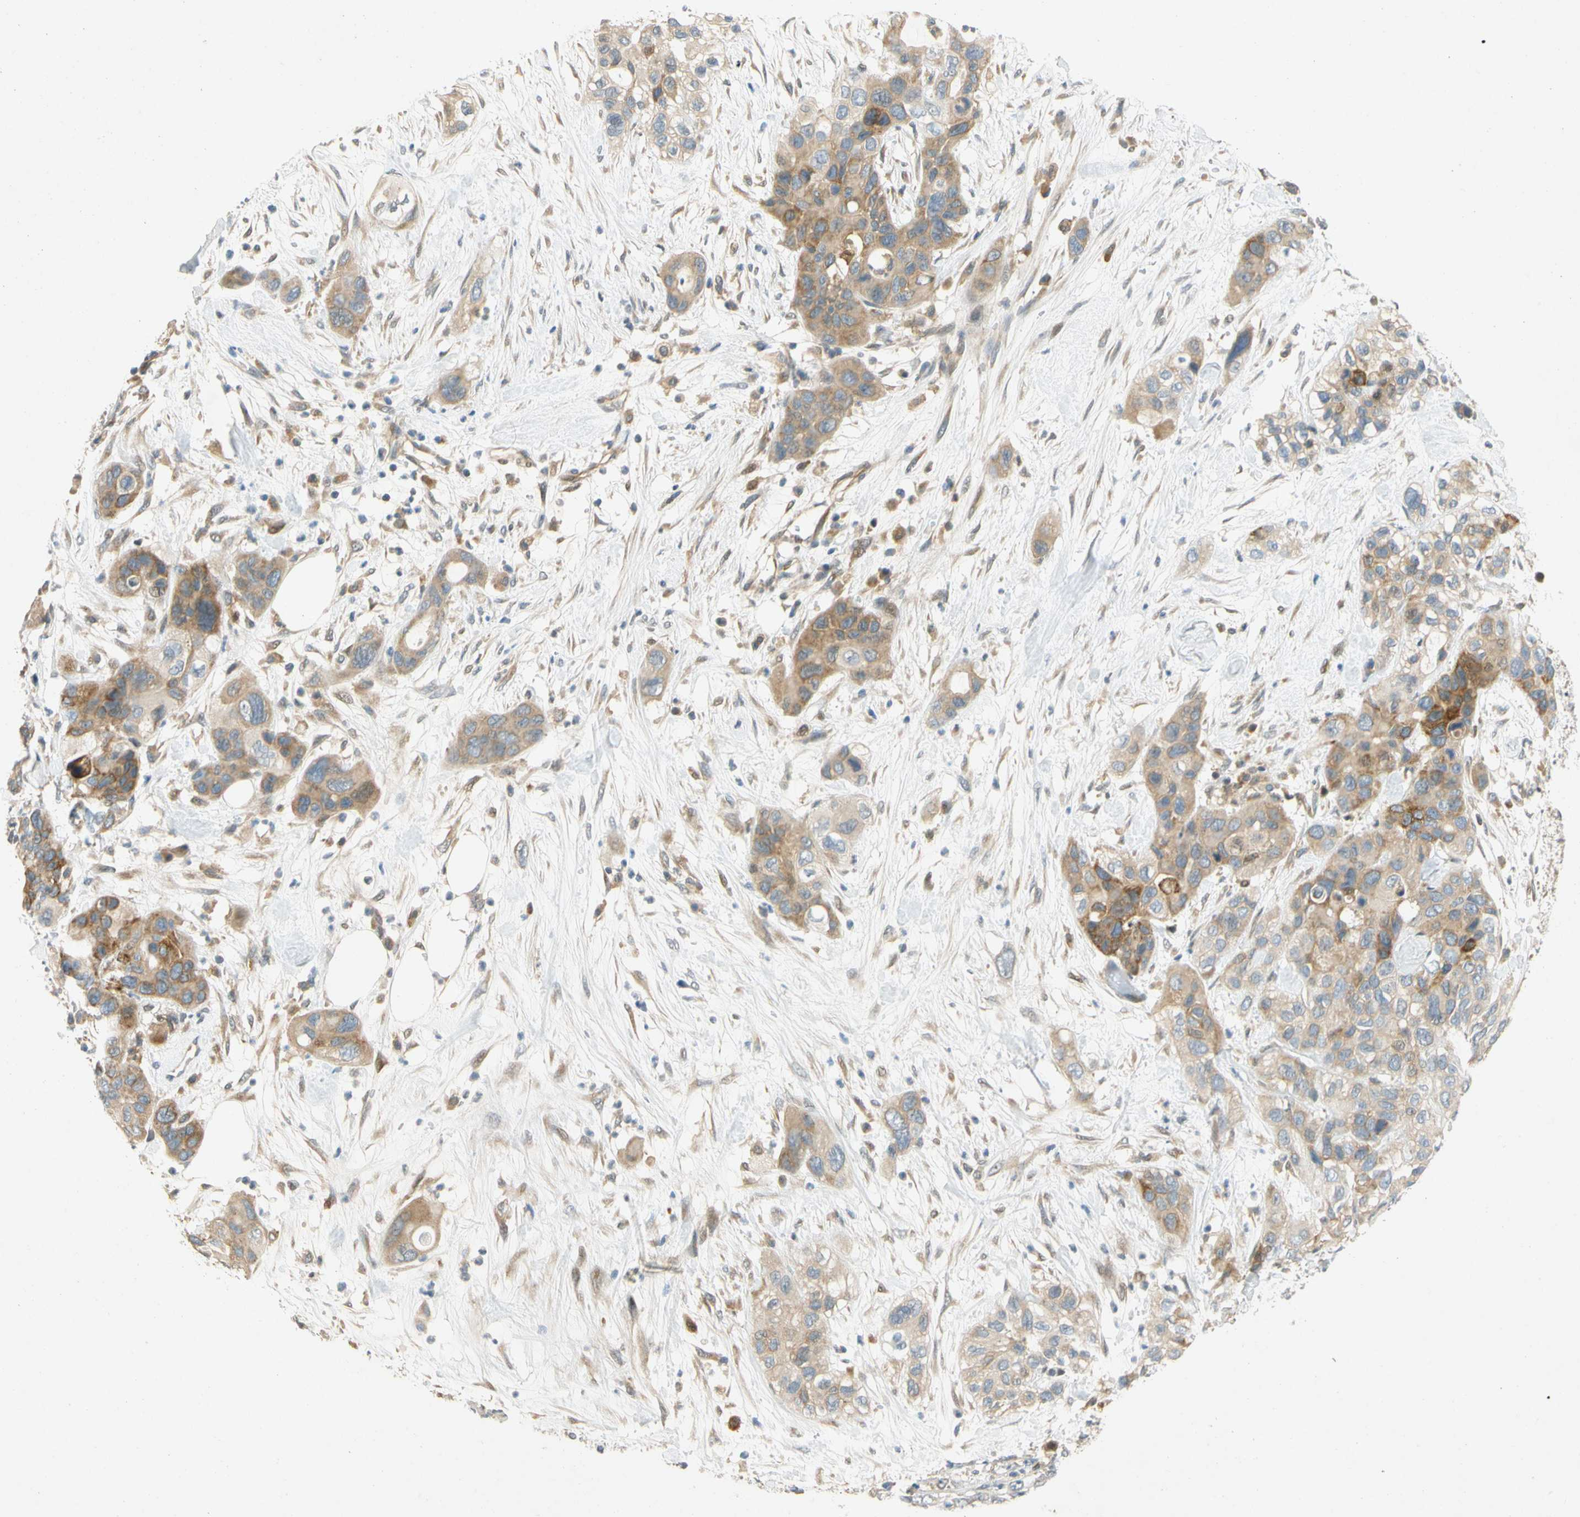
{"staining": {"intensity": "weak", "quantity": ">75%", "location": "cytoplasmic/membranous"}, "tissue": "pancreatic cancer", "cell_type": "Tumor cells", "image_type": "cancer", "snomed": [{"axis": "morphology", "description": "Adenocarcinoma, NOS"}, {"axis": "topography", "description": "Pancreas"}], "caption": "High-power microscopy captured an immunohistochemistry (IHC) micrograph of pancreatic adenocarcinoma, revealing weak cytoplasmic/membranous positivity in approximately >75% of tumor cells. (IHC, brightfield microscopy, high magnification).", "gene": "GATD1", "patient": {"sex": "female", "age": 71}}